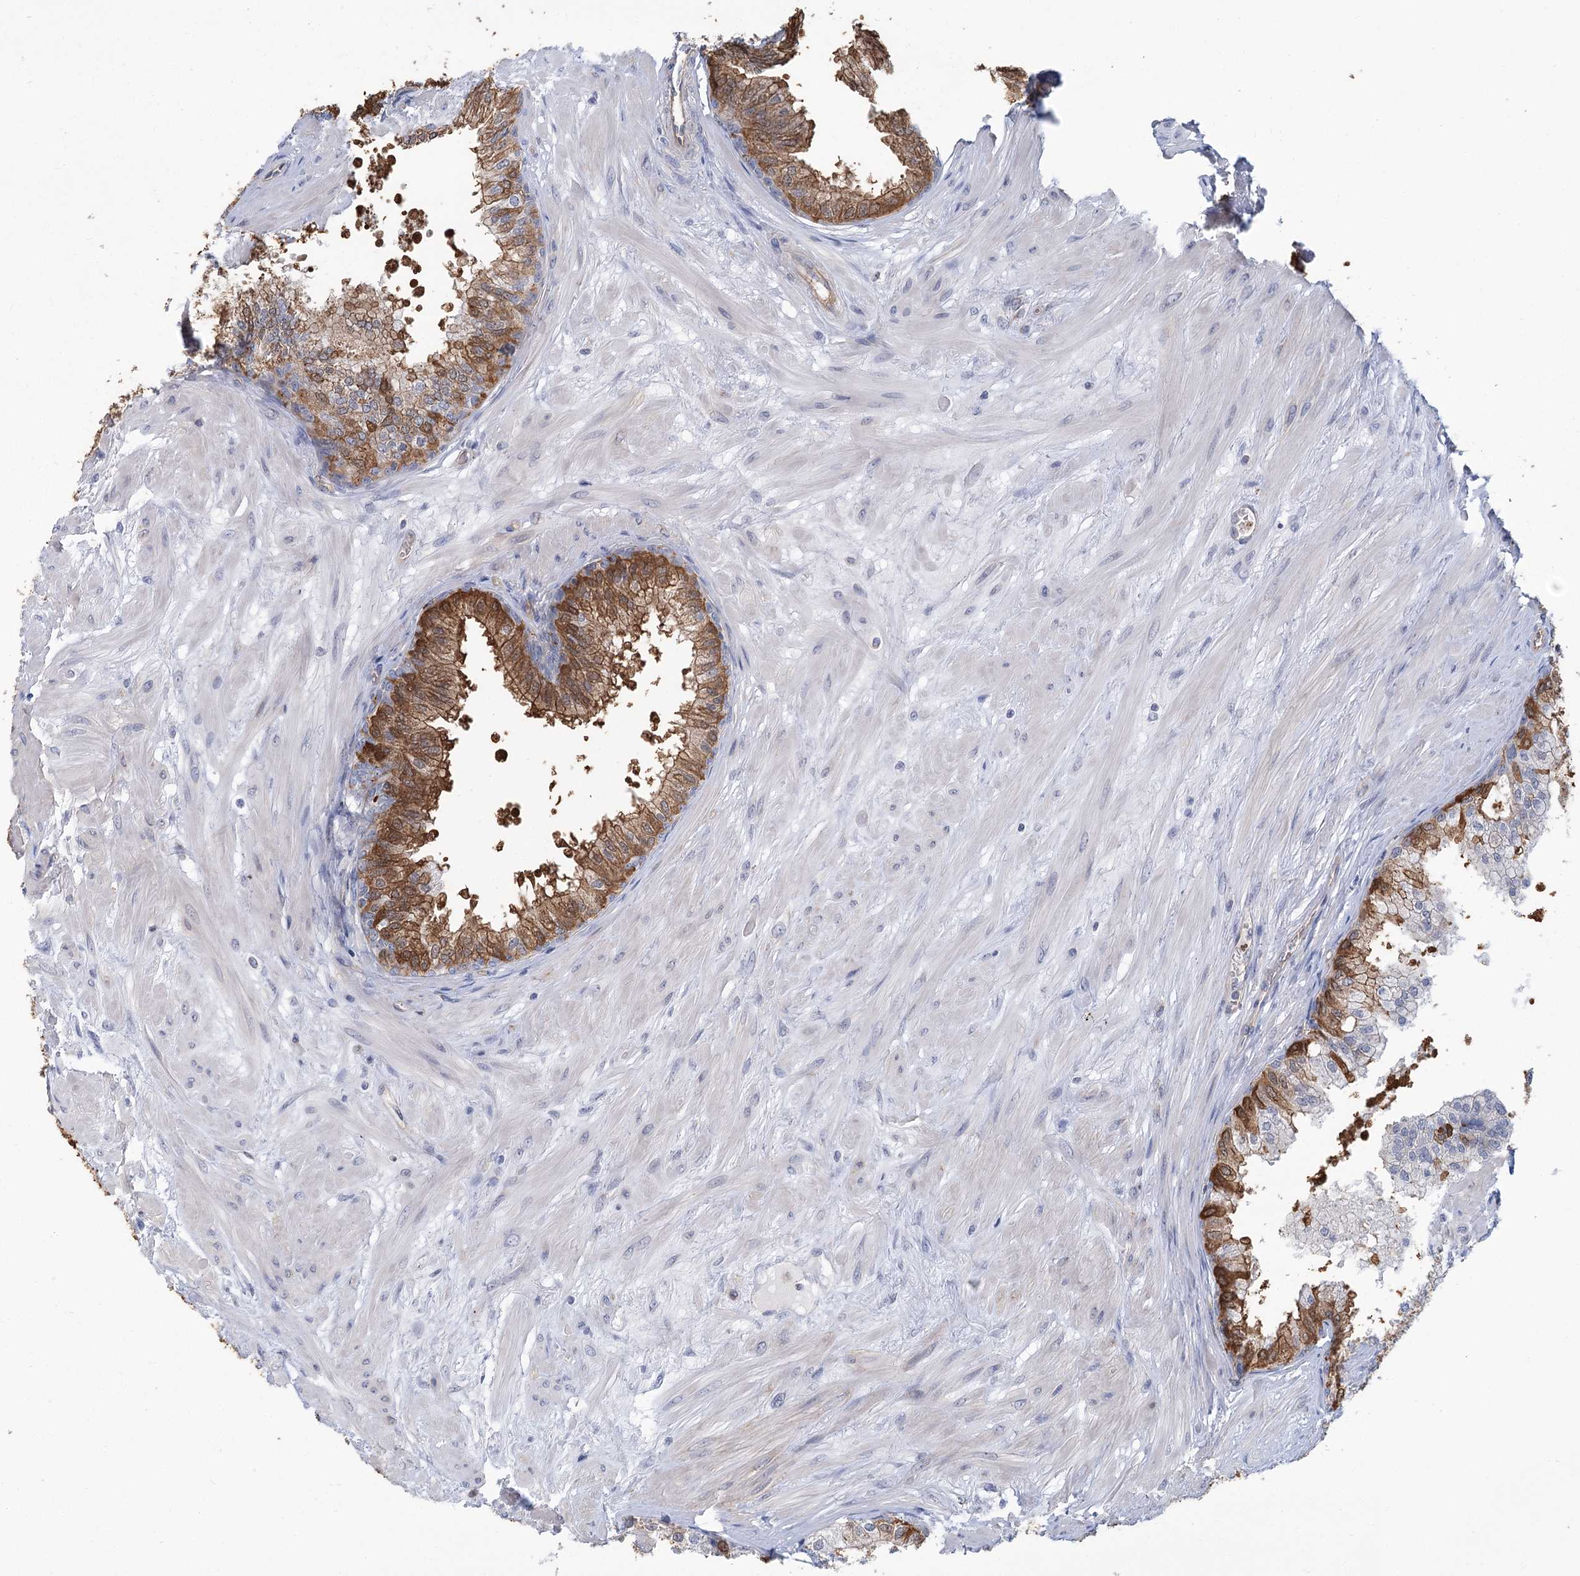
{"staining": {"intensity": "moderate", "quantity": "25%-75%", "location": "cytoplasmic/membranous"}, "tissue": "prostate", "cell_type": "Glandular cells", "image_type": "normal", "snomed": [{"axis": "morphology", "description": "Normal tissue, NOS"}, {"axis": "topography", "description": "Prostate"}], "caption": "IHC micrograph of normal human prostate stained for a protein (brown), which demonstrates medium levels of moderate cytoplasmic/membranous expression in about 25%-75% of glandular cells.", "gene": "THAP6", "patient": {"sex": "male", "age": 60}}